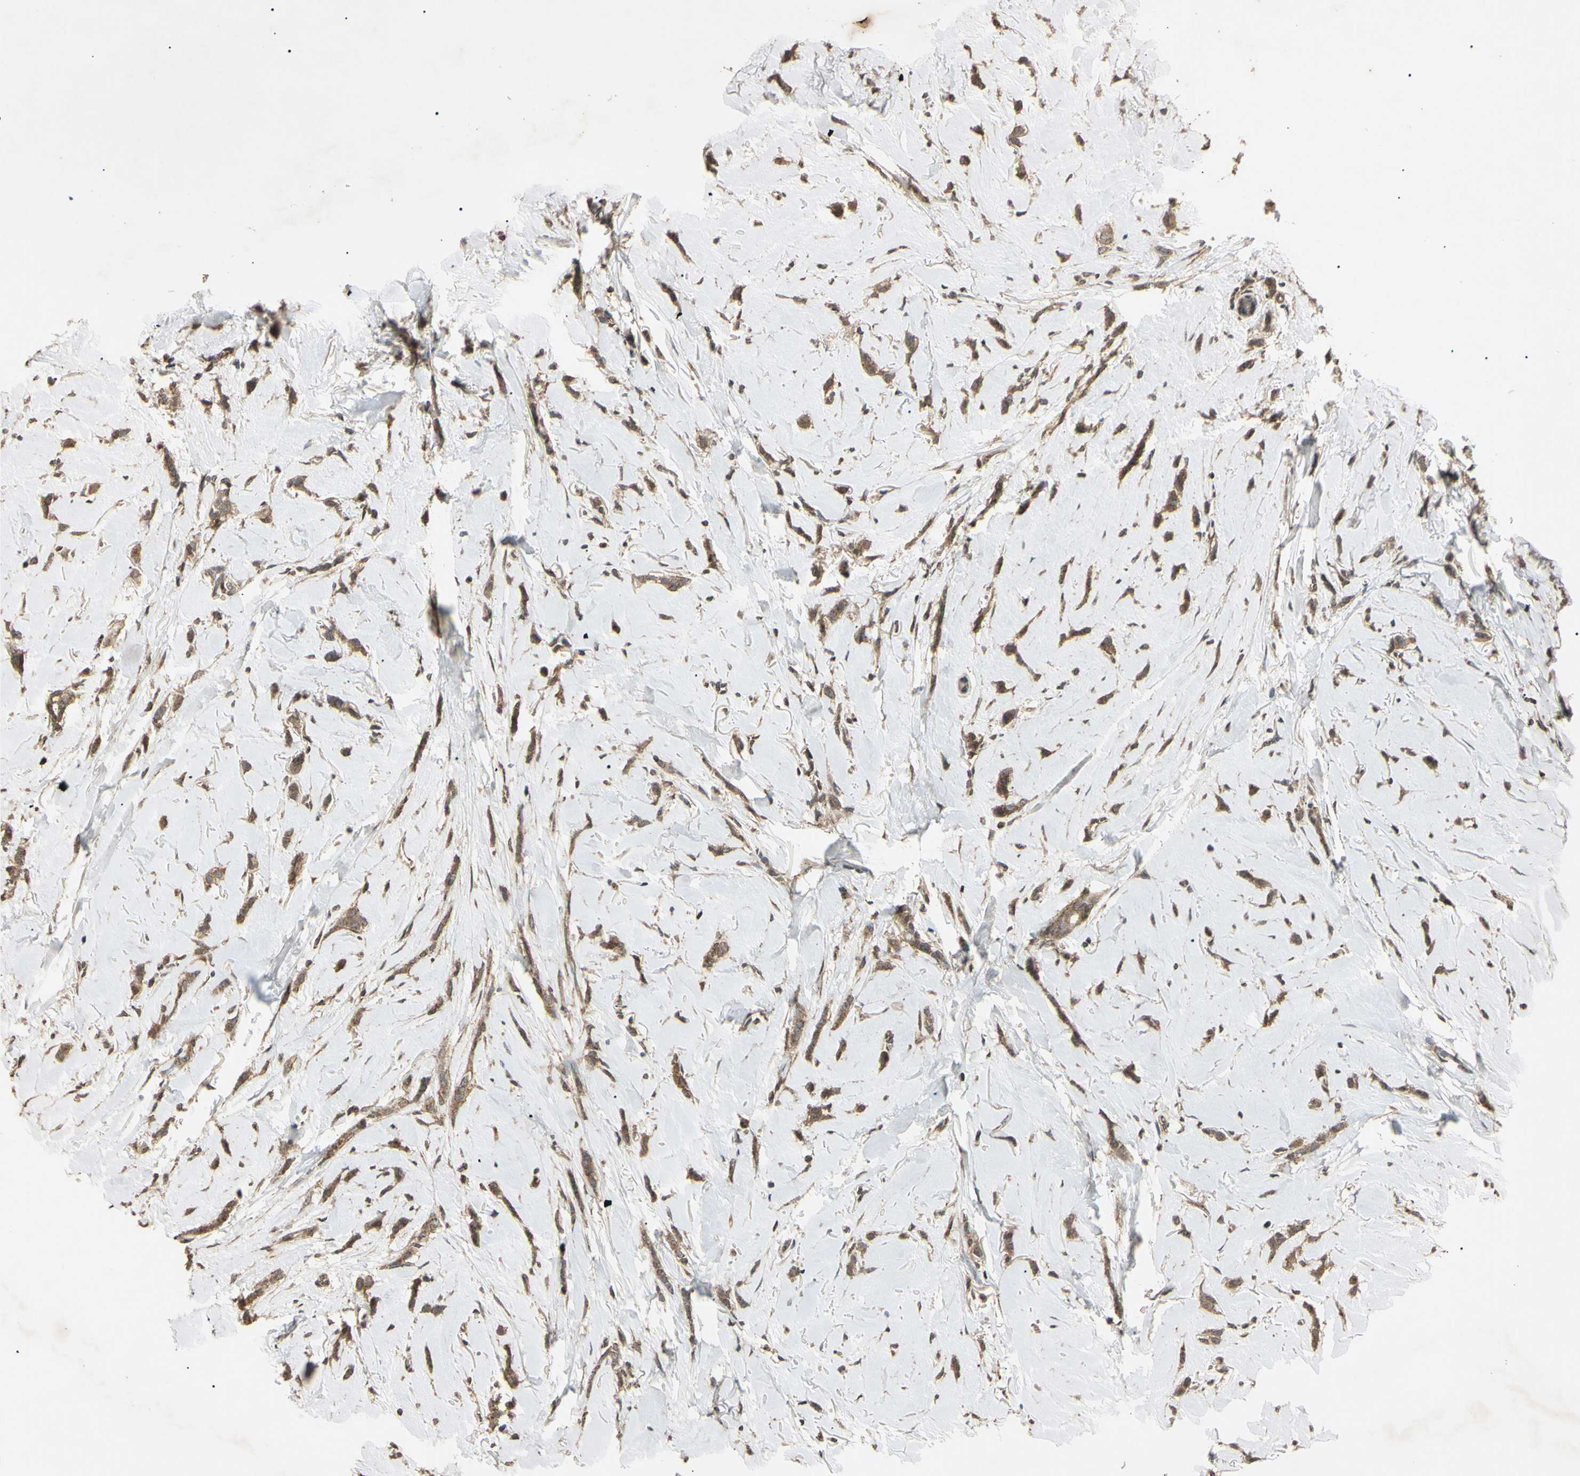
{"staining": {"intensity": "moderate", "quantity": "25%-75%", "location": "cytoplasmic/membranous"}, "tissue": "breast cancer", "cell_type": "Tumor cells", "image_type": "cancer", "snomed": [{"axis": "morphology", "description": "Lobular carcinoma"}, {"axis": "topography", "description": "Skin"}, {"axis": "topography", "description": "Breast"}], "caption": "Moderate cytoplasmic/membranous expression is appreciated in approximately 25%-75% of tumor cells in breast lobular carcinoma. (Brightfield microscopy of DAB IHC at high magnification).", "gene": "EPN1", "patient": {"sex": "female", "age": 46}}